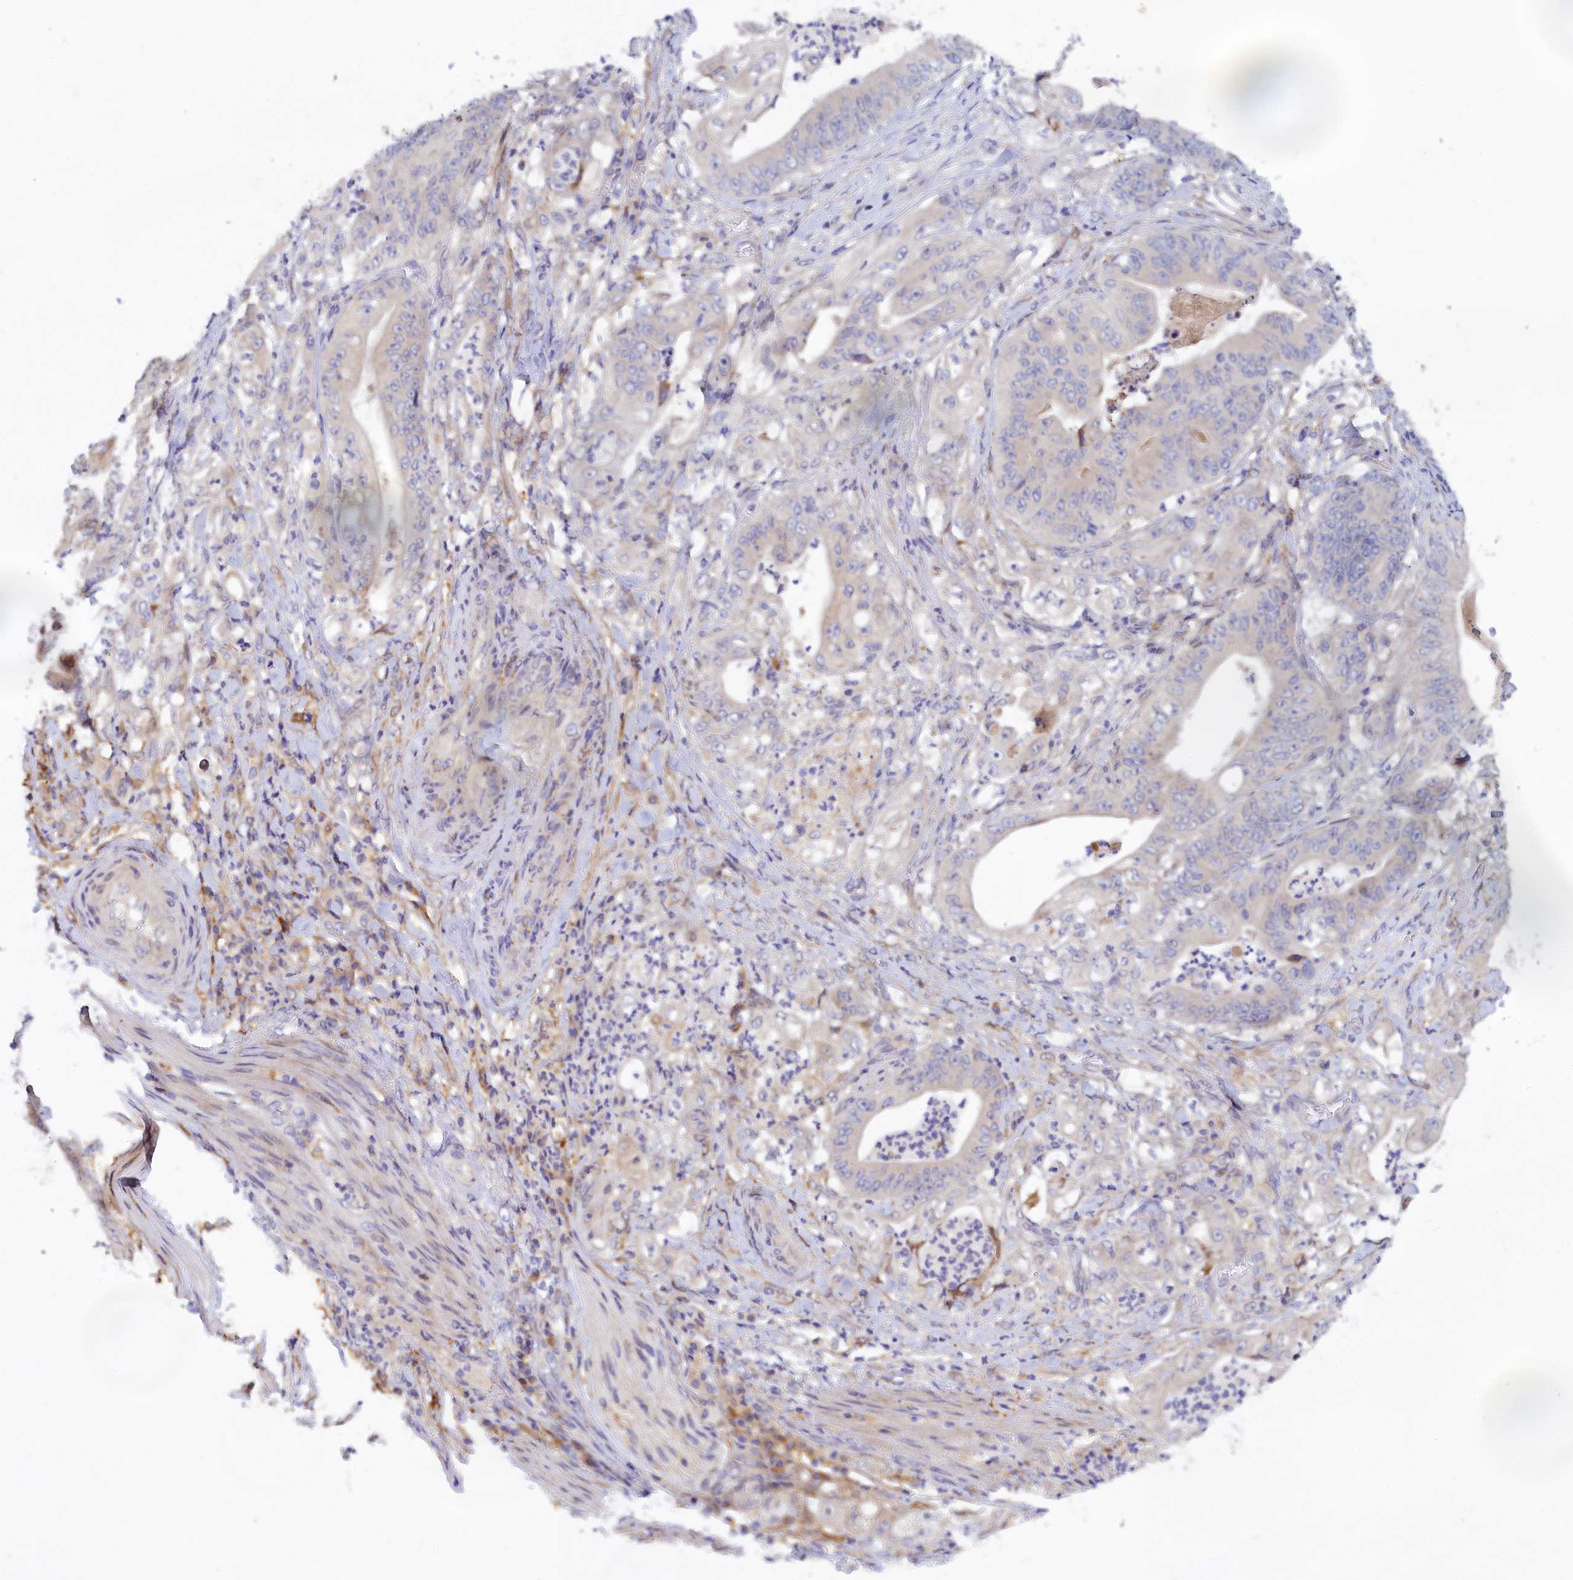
{"staining": {"intensity": "negative", "quantity": "none", "location": "none"}, "tissue": "stomach cancer", "cell_type": "Tumor cells", "image_type": "cancer", "snomed": [{"axis": "morphology", "description": "Adenocarcinoma, NOS"}, {"axis": "topography", "description": "Stomach"}], "caption": "This is an immunohistochemistry (IHC) micrograph of human stomach cancer. There is no positivity in tumor cells.", "gene": "SPATA5L1", "patient": {"sex": "female", "age": 73}}